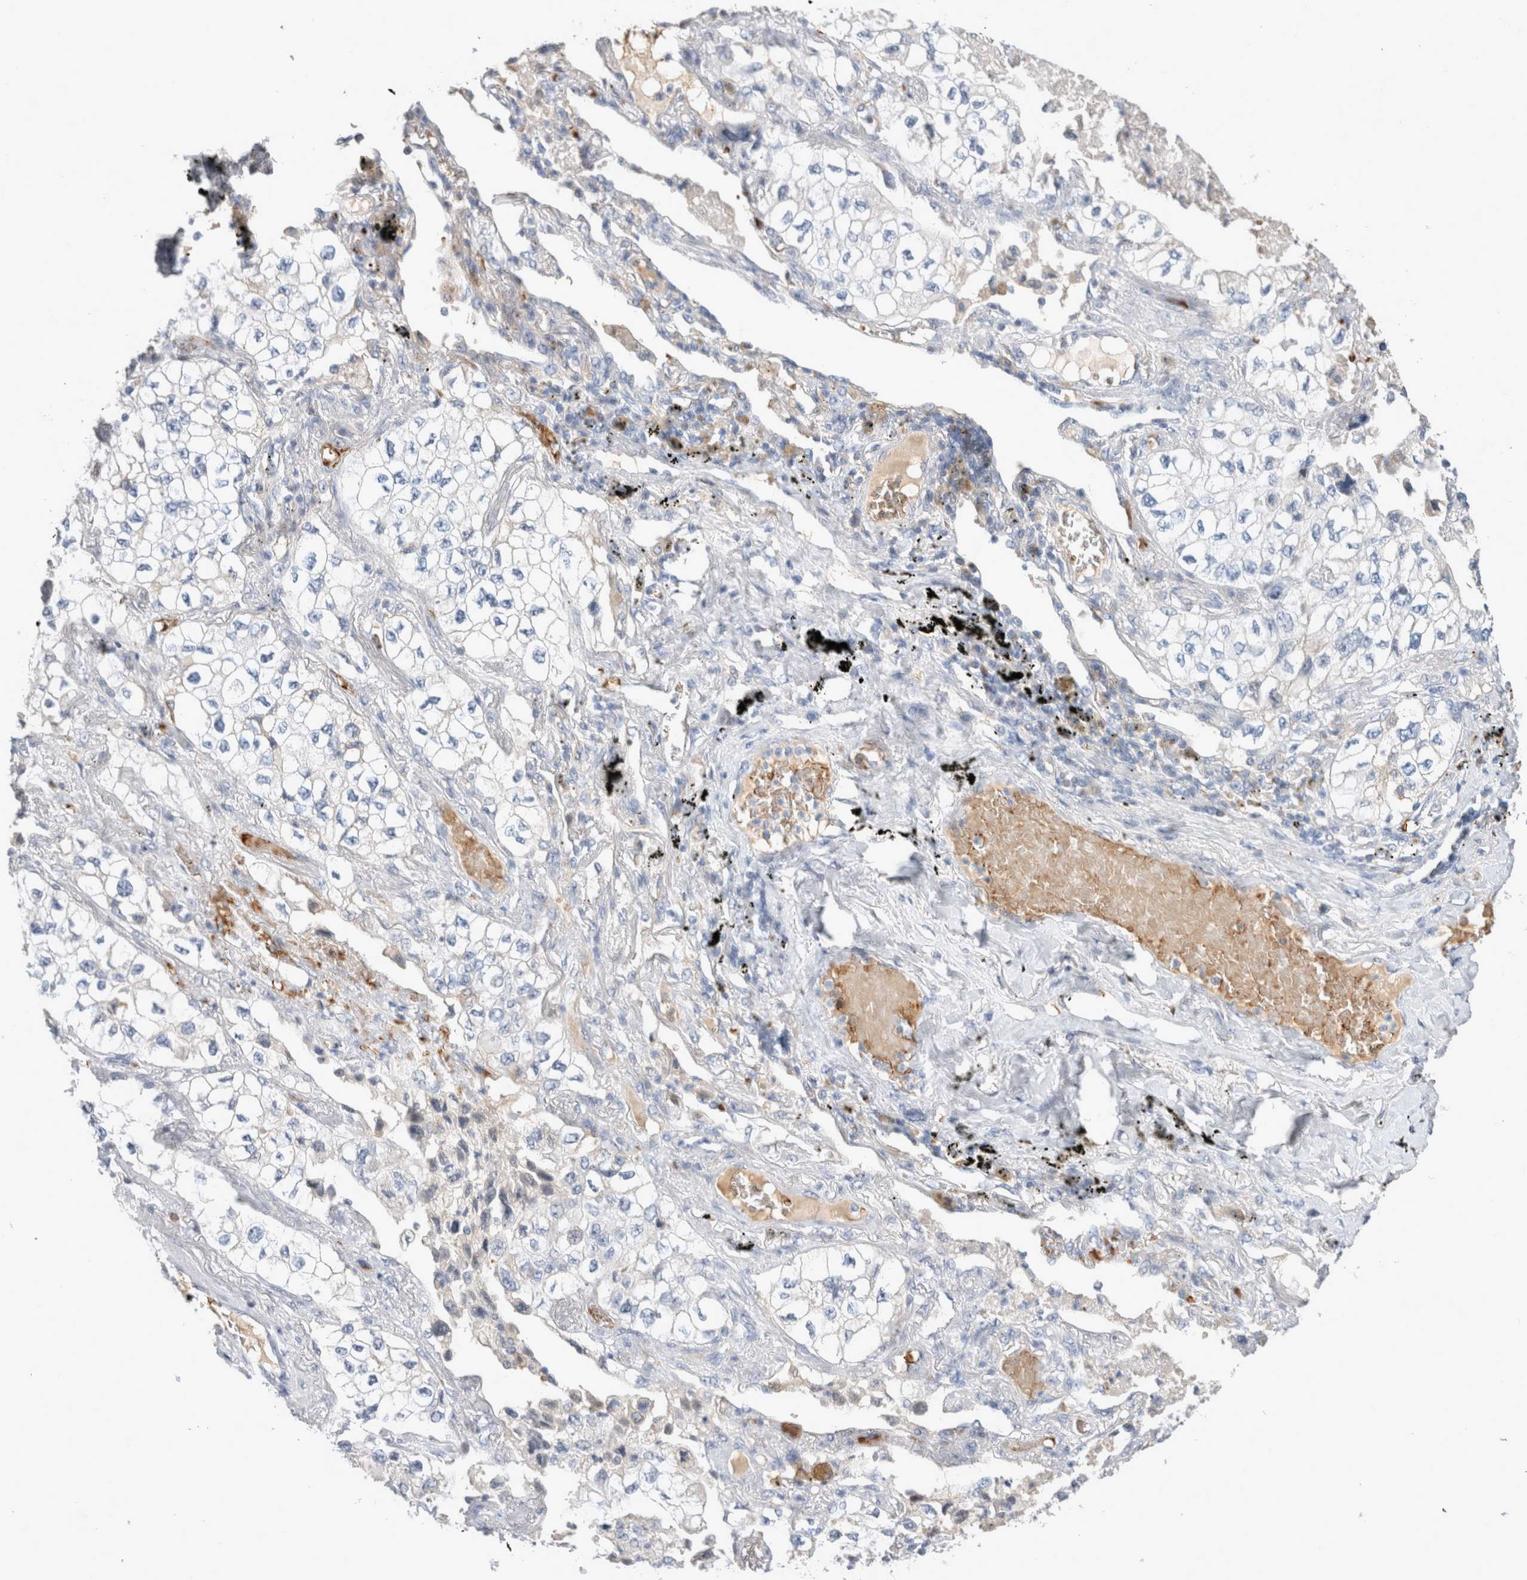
{"staining": {"intensity": "weak", "quantity": "<25%", "location": "cytoplasmic/membranous"}, "tissue": "lung cancer", "cell_type": "Tumor cells", "image_type": "cancer", "snomed": [{"axis": "morphology", "description": "Adenocarcinoma, NOS"}, {"axis": "topography", "description": "Lung"}], "caption": "Immunohistochemical staining of human lung cancer exhibits no significant staining in tumor cells.", "gene": "CA1", "patient": {"sex": "male", "age": 63}}